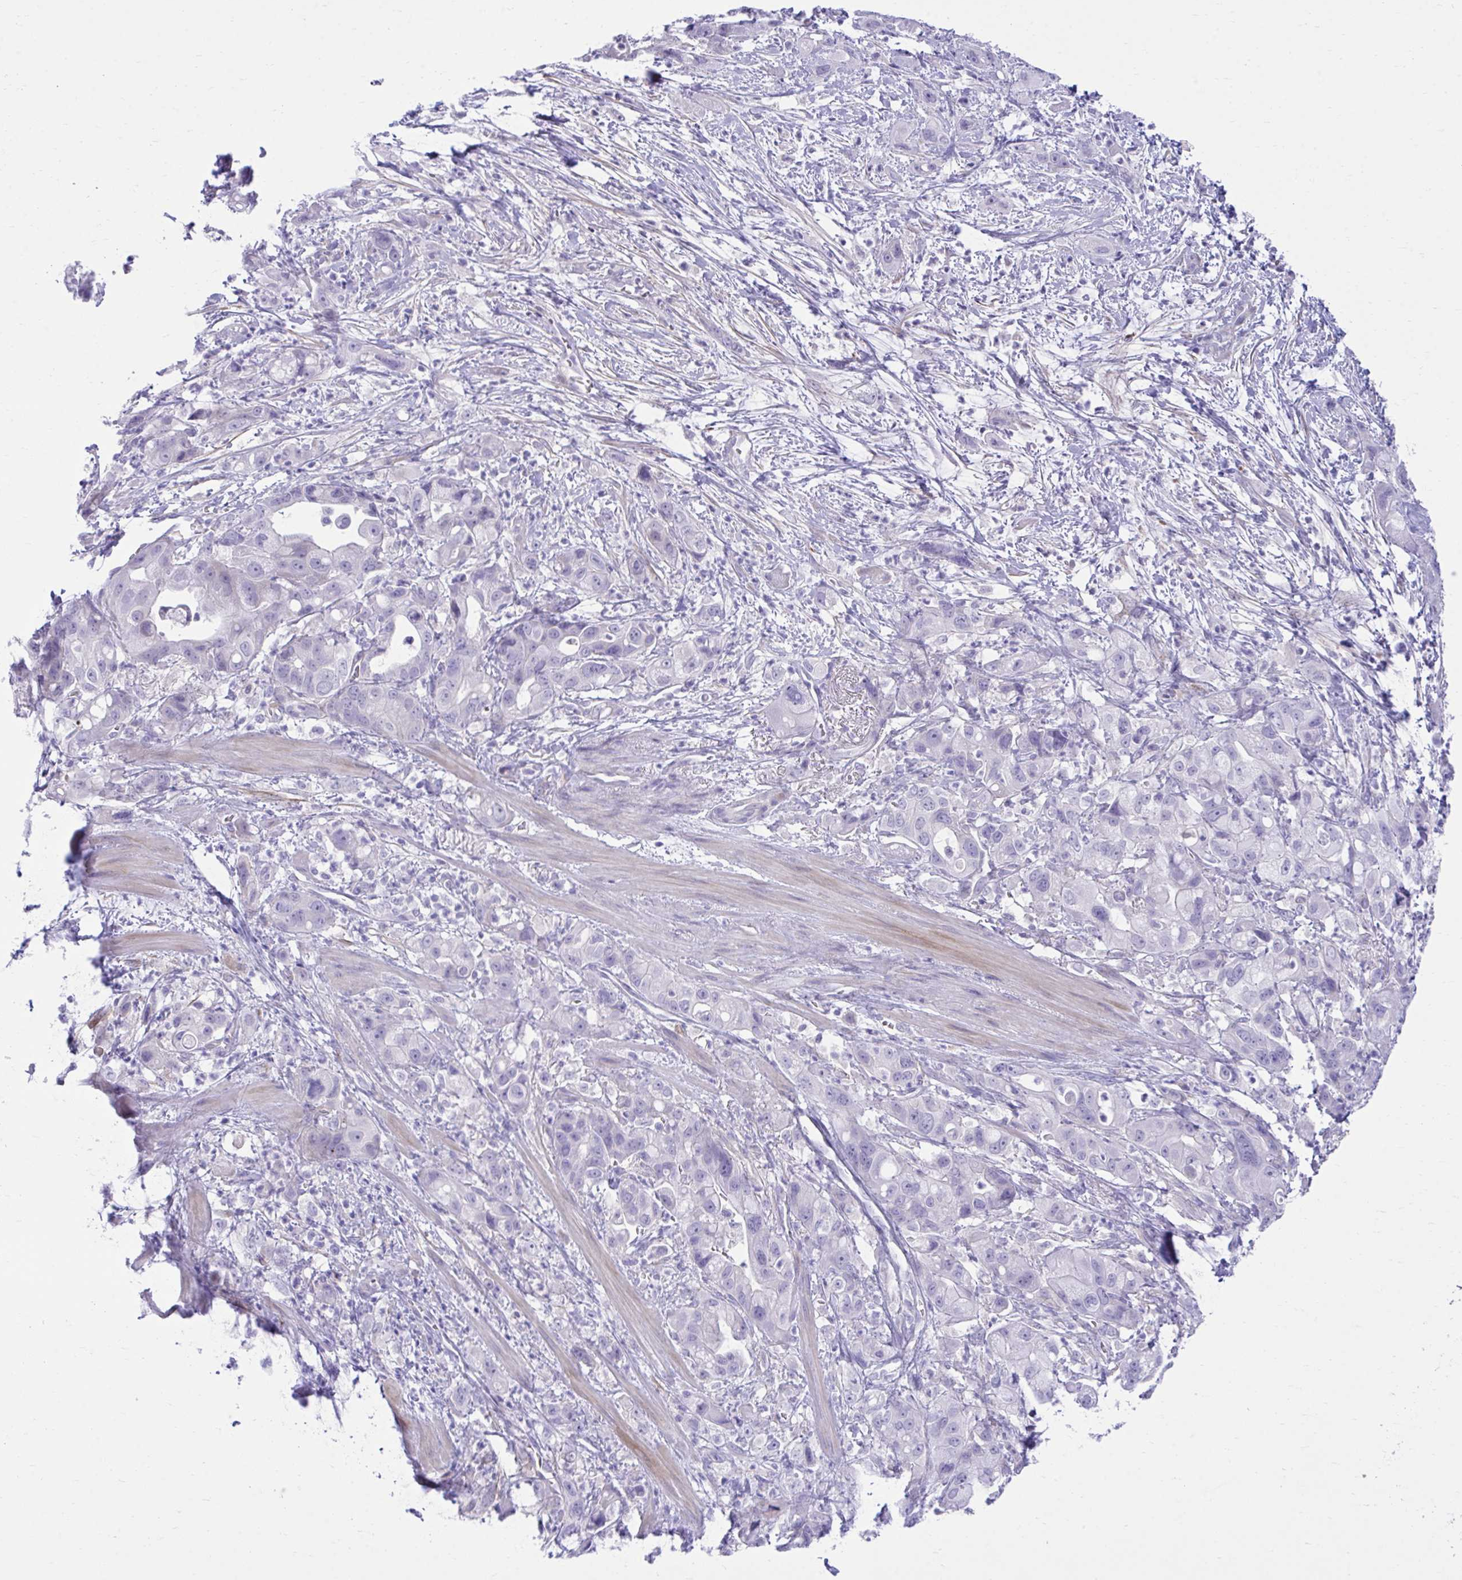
{"staining": {"intensity": "negative", "quantity": "none", "location": "none"}, "tissue": "pancreatic cancer", "cell_type": "Tumor cells", "image_type": "cancer", "snomed": [{"axis": "morphology", "description": "Adenocarcinoma, NOS"}, {"axis": "topography", "description": "Pancreas"}], "caption": "The immunohistochemistry micrograph has no significant staining in tumor cells of adenocarcinoma (pancreatic) tissue. The staining is performed using DAB brown chromogen with nuclei counter-stained in using hematoxylin.", "gene": "MED9", "patient": {"sex": "male", "age": 68}}